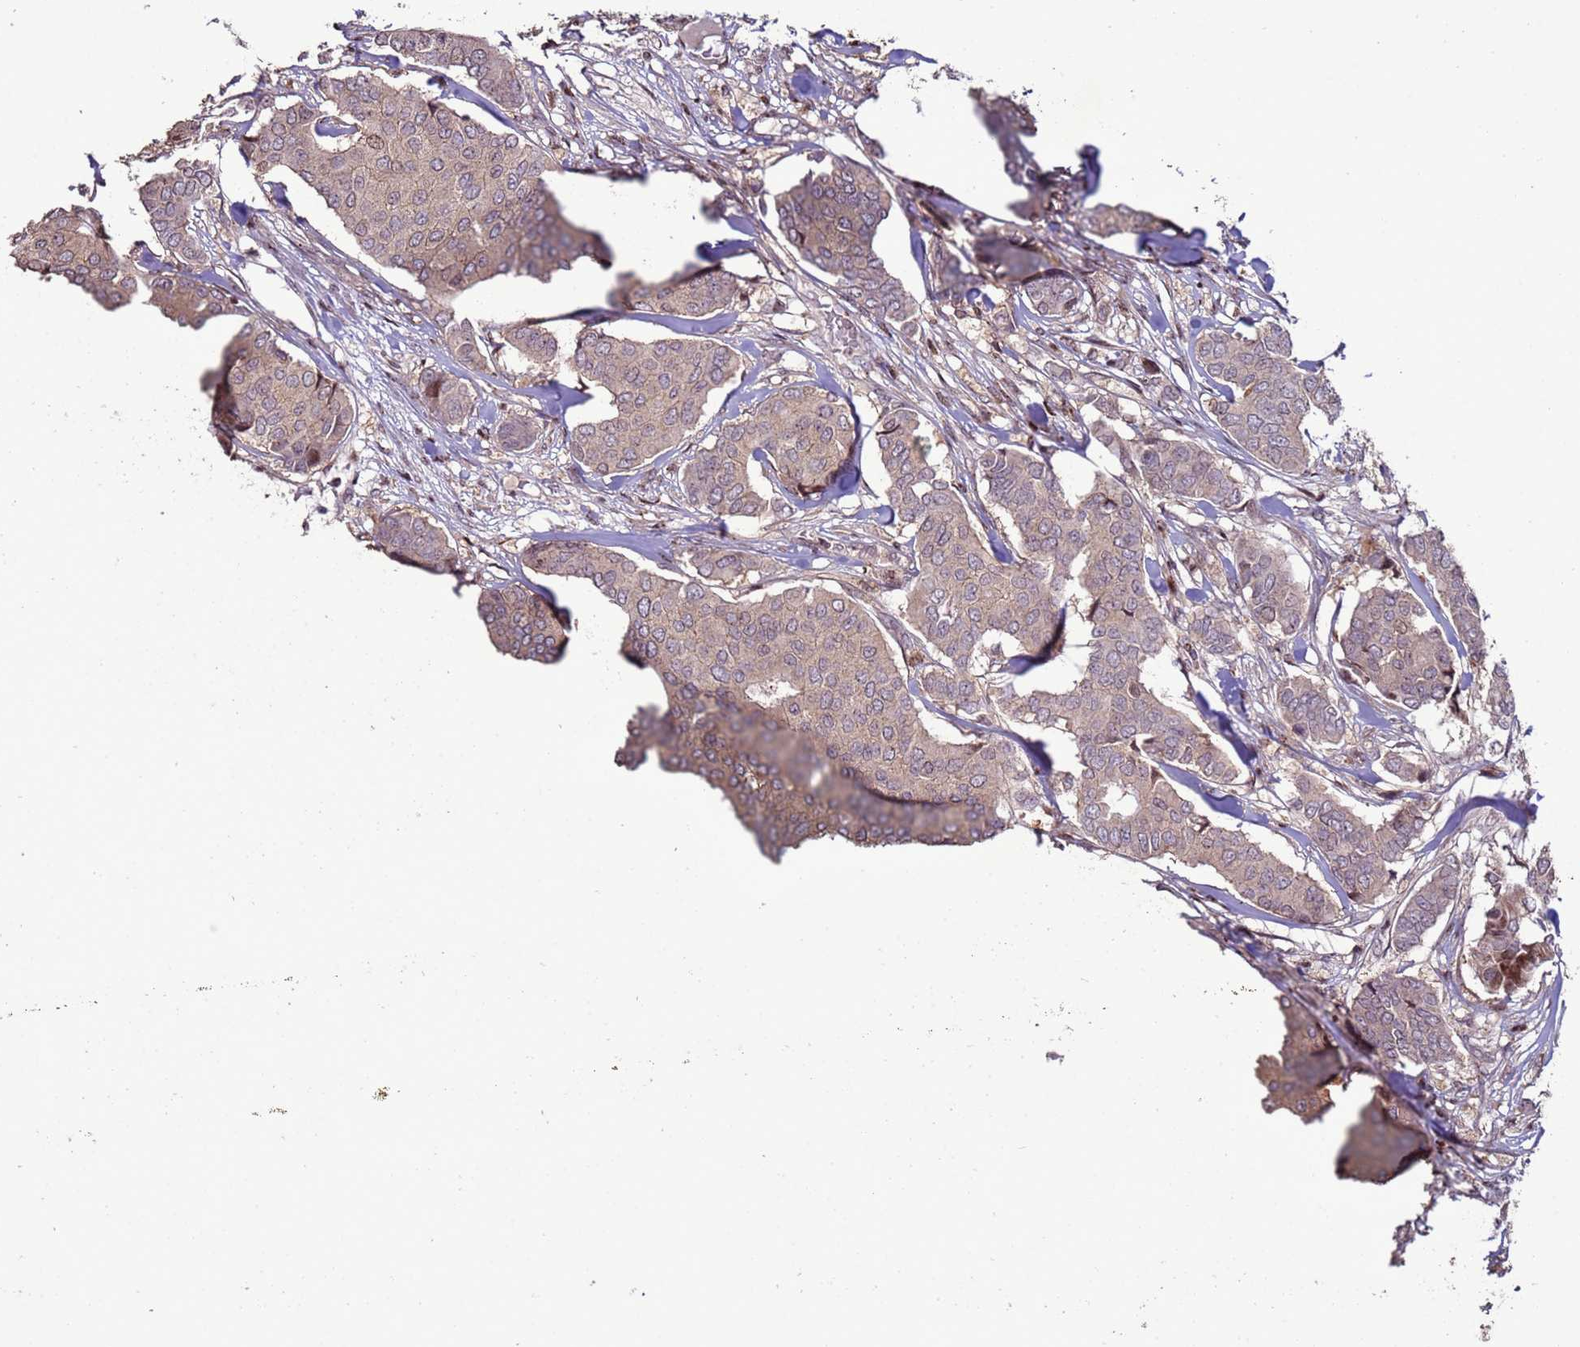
{"staining": {"intensity": "weak", "quantity": "<25%", "location": "cytoplasmic/membranous,nuclear"}, "tissue": "breast cancer", "cell_type": "Tumor cells", "image_type": "cancer", "snomed": [{"axis": "morphology", "description": "Duct carcinoma"}, {"axis": "topography", "description": "Breast"}], "caption": "Tumor cells are negative for brown protein staining in breast cancer (infiltrating ductal carcinoma). (Brightfield microscopy of DAB (3,3'-diaminobenzidine) immunohistochemistry at high magnification).", "gene": "HGH1", "patient": {"sex": "female", "age": 75}}